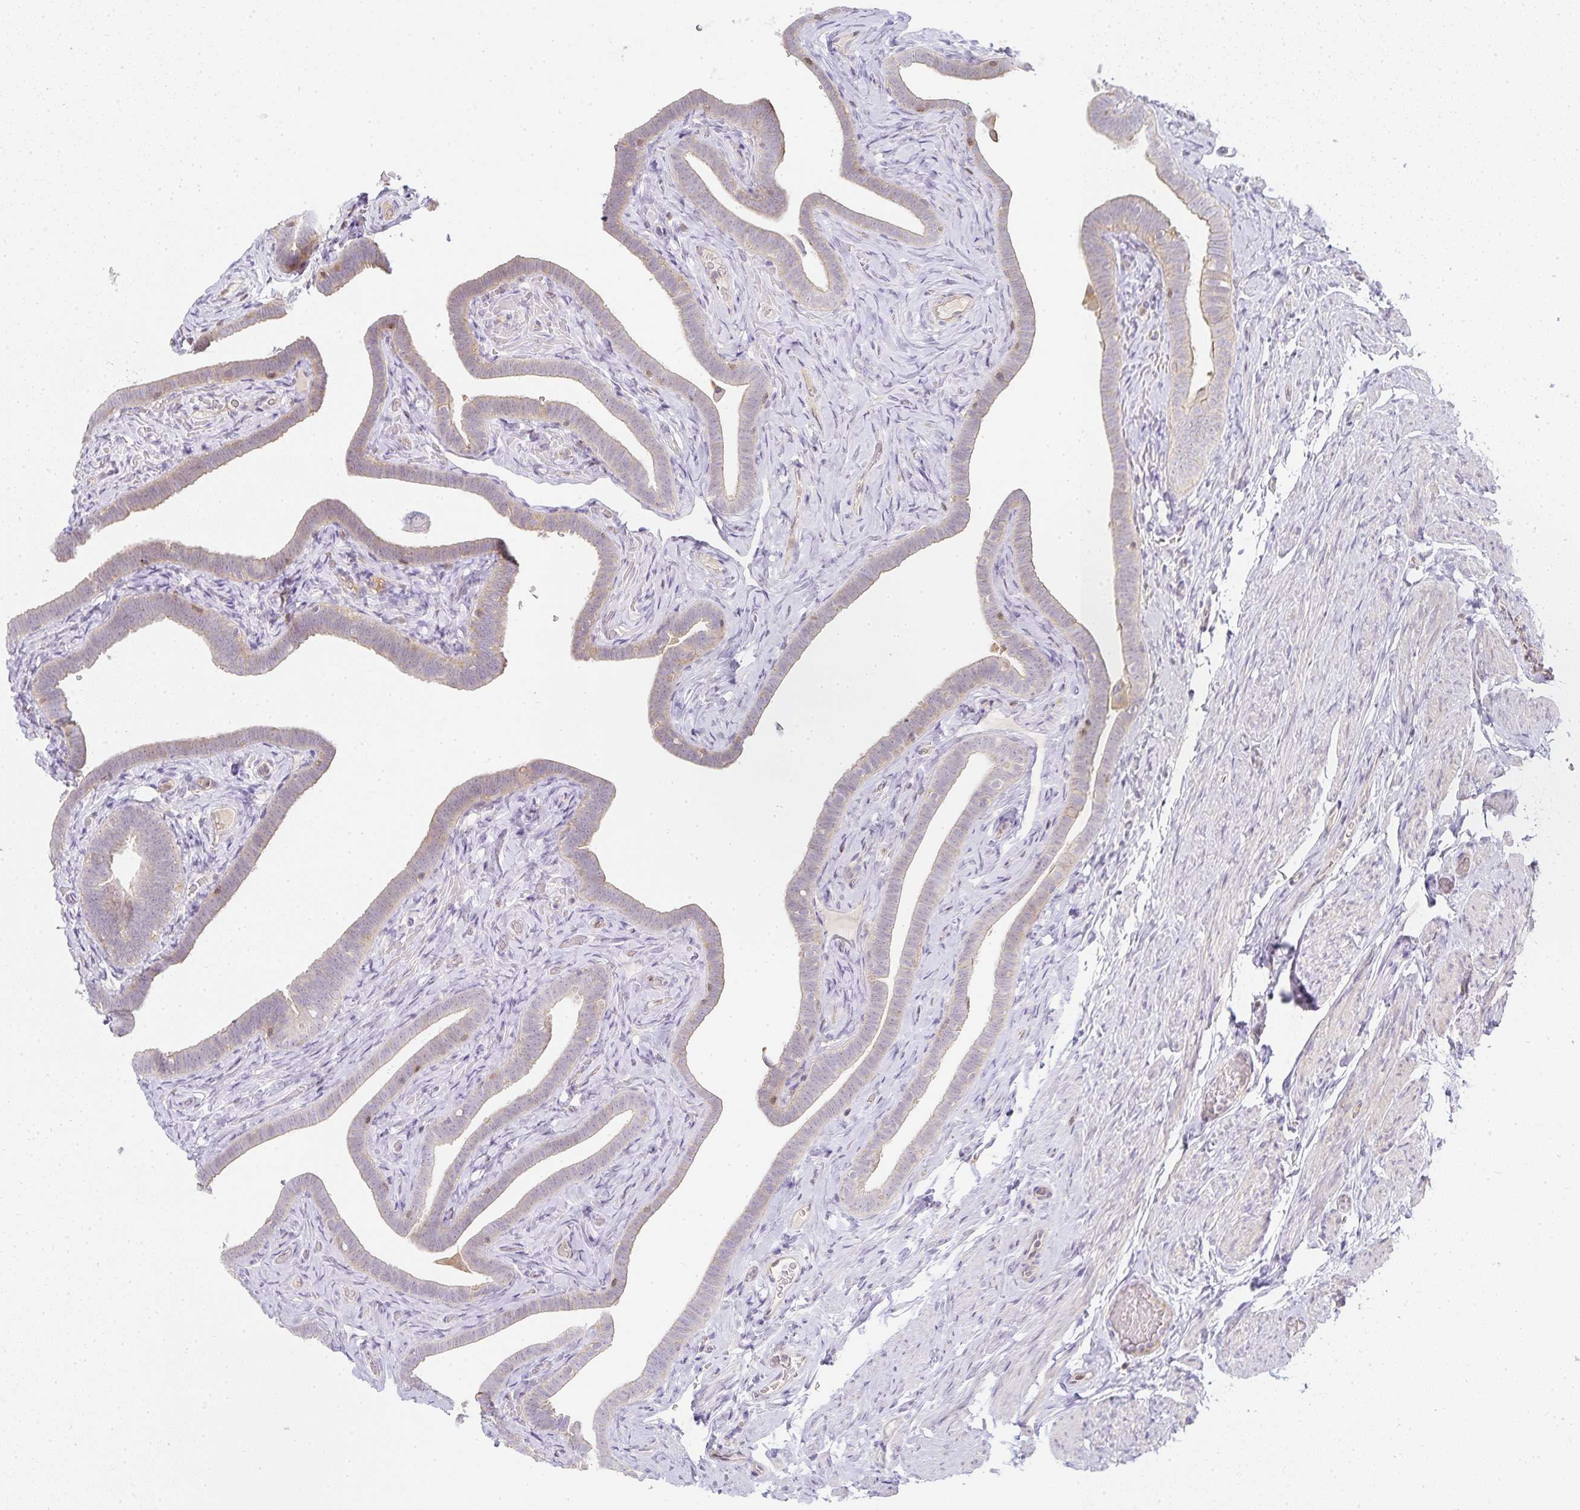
{"staining": {"intensity": "weak", "quantity": "<25%", "location": "cytoplasmic/membranous"}, "tissue": "fallopian tube", "cell_type": "Glandular cells", "image_type": "normal", "snomed": [{"axis": "morphology", "description": "Normal tissue, NOS"}, {"axis": "topography", "description": "Fallopian tube"}], "caption": "Immunohistochemistry (IHC) micrograph of benign fallopian tube: fallopian tube stained with DAB exhibits no significant protein staining in glandular cells.", "gene": "GATA3", "patient": {"sex": "female", "age": 69}}